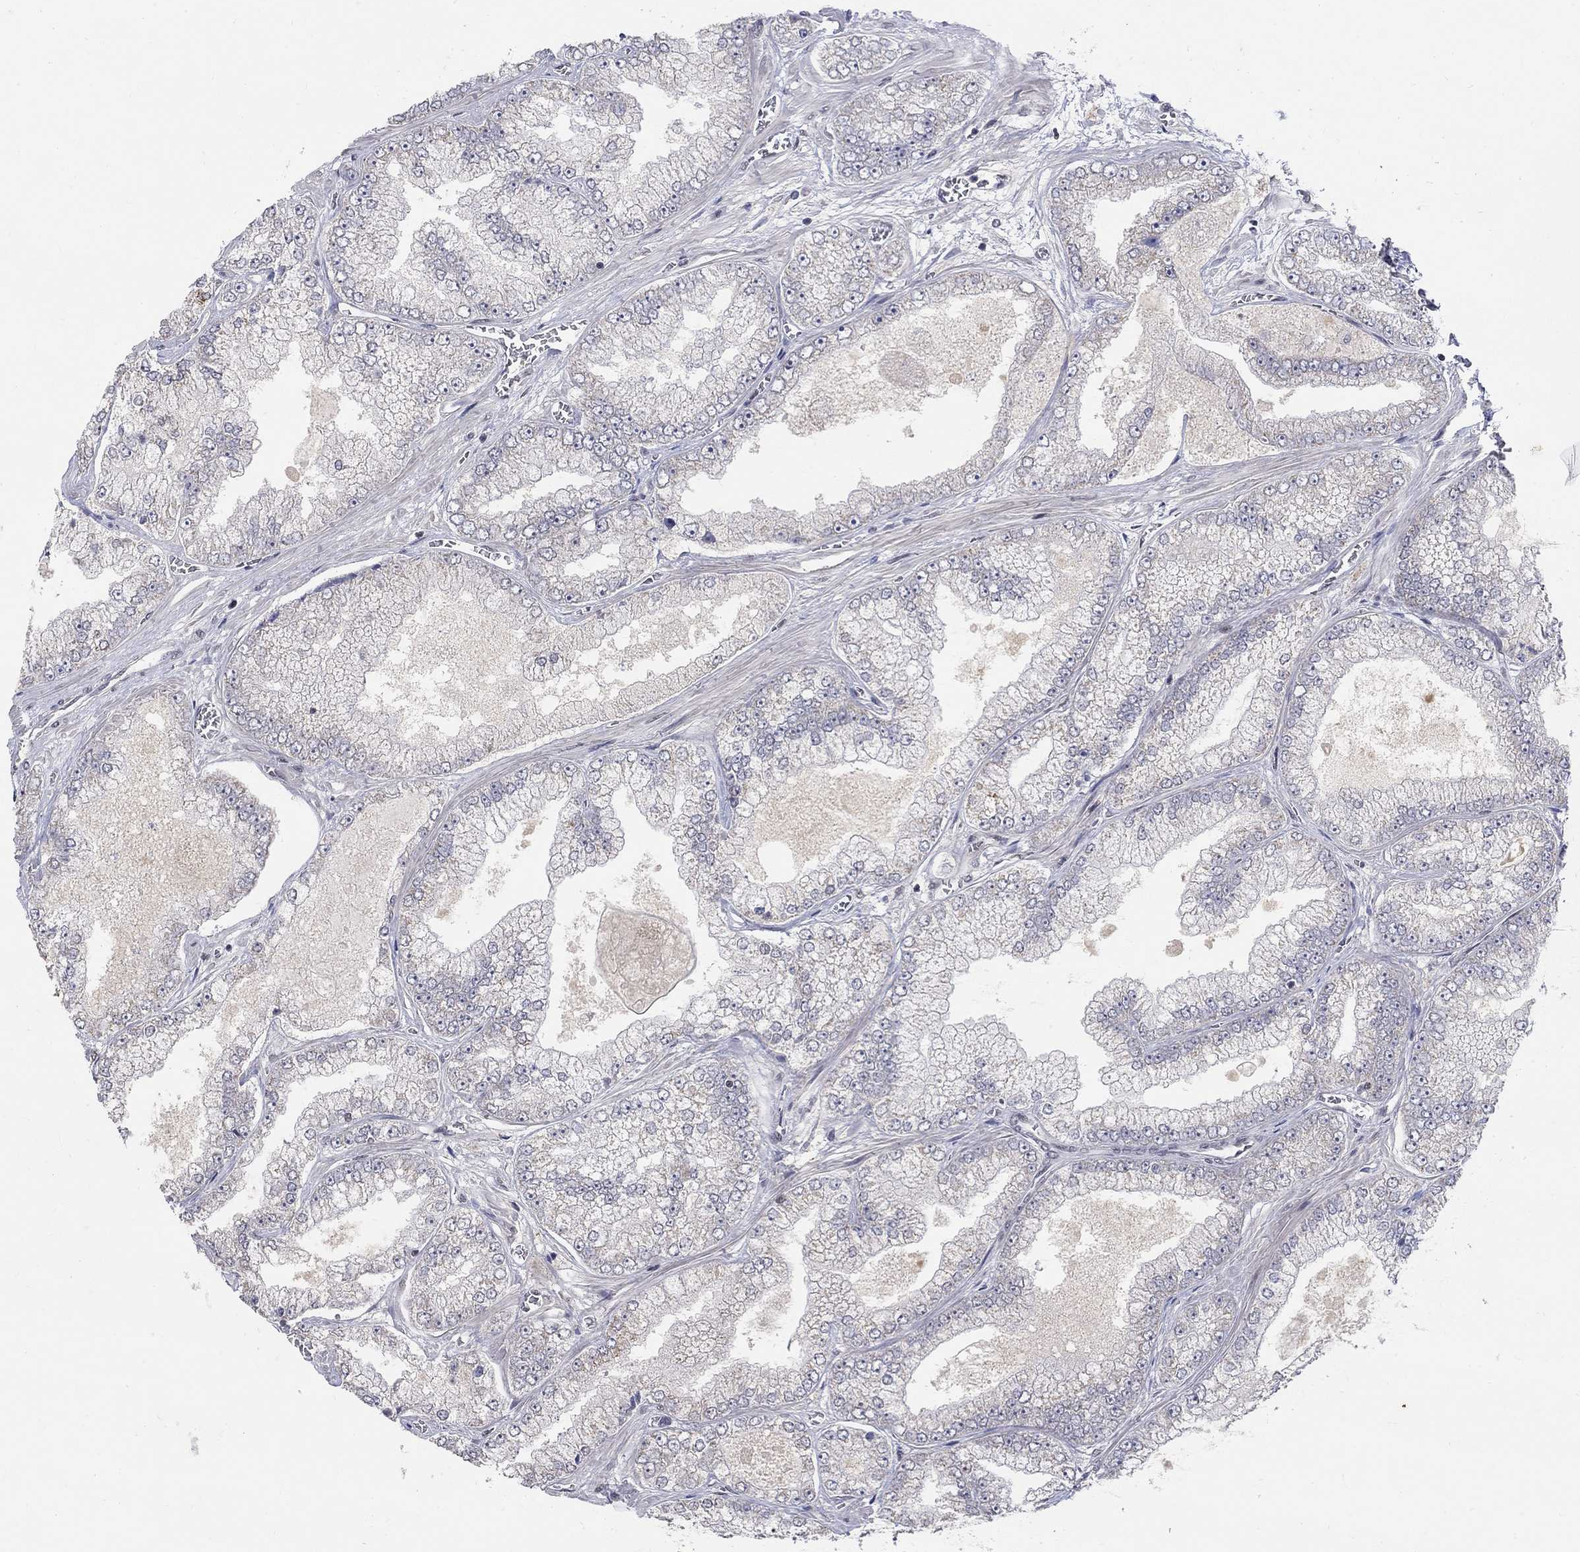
{"staining": {"intensity": "negative", "quantity": "none", "location": "none"}, "tissue": "prostate cancer", "cell_type": "Tumor cells", "image_type": "cancer", "snomed": [{"axis": "morphology", "description": "Adenocarcinoma, Low grade"}, {"axis": "topography", "description": "Prostate"}], "caption": "Micrograph shows no protein expression in tumor cells of low-grade adenocarcinoma (prostate) tissue.", "gene": "KLF12", "patient": {"sex": "male", "age": 57}}